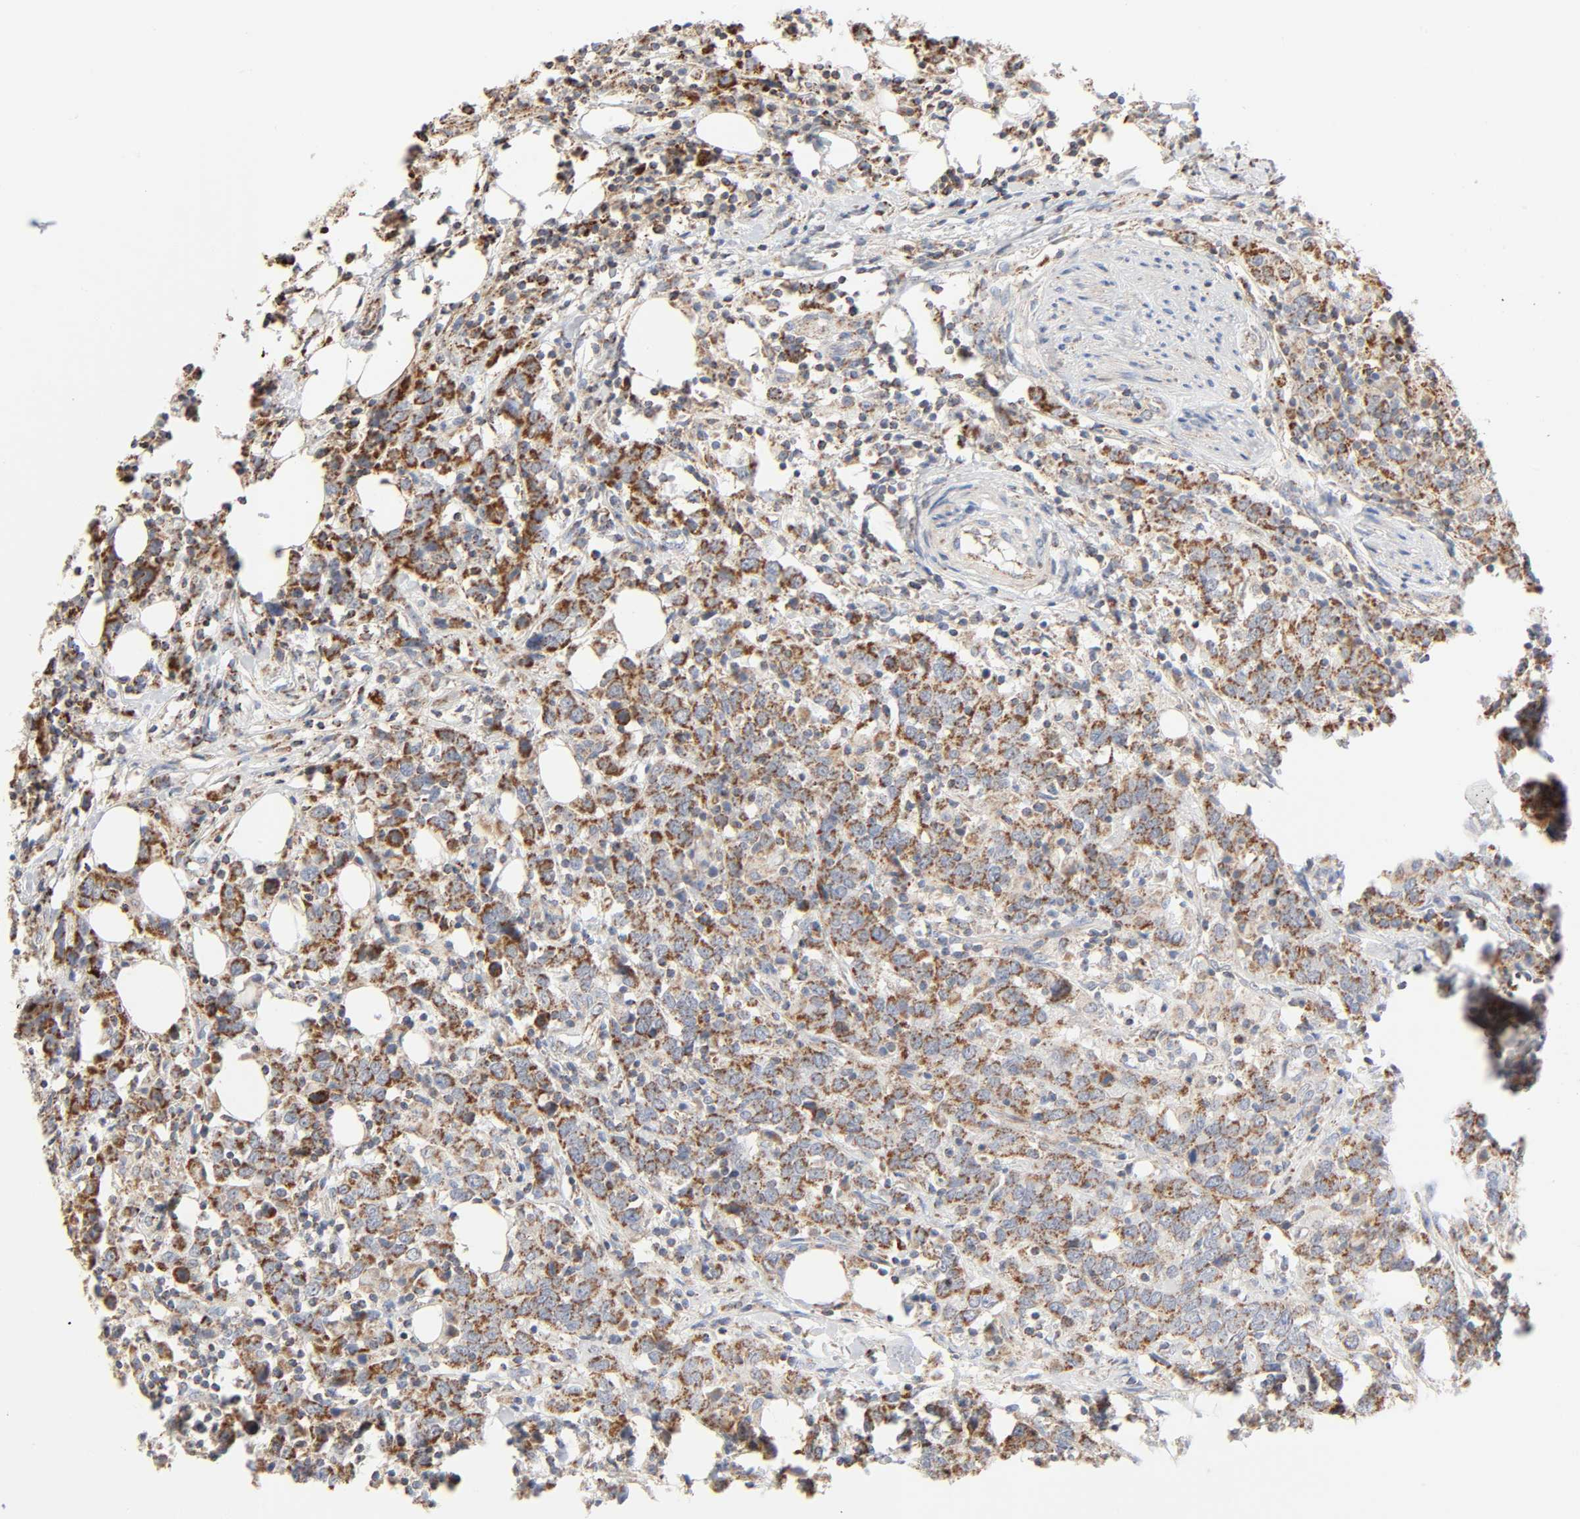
{"staining": {"intensity": "strong", "quantity": ">75%", "location": "cytoplasmic/membranous"}, "tissue": "urothelial cancer", "cell_type": "Tumor cells", "image_type": "cancer", "snomed": [{"axis": "morphology", "description": "Urothelial carcinoma, High grade"}, {"axis": "topography", "description": "Urinary bladder"}], "caption": "Tumor cells exhibit high levels of strong cytoplasmic/membranous staining in about >75% of cells in human urothelial cancer.", "gene": "SYT16", "patient": {"sex": "male", "age": 61}}